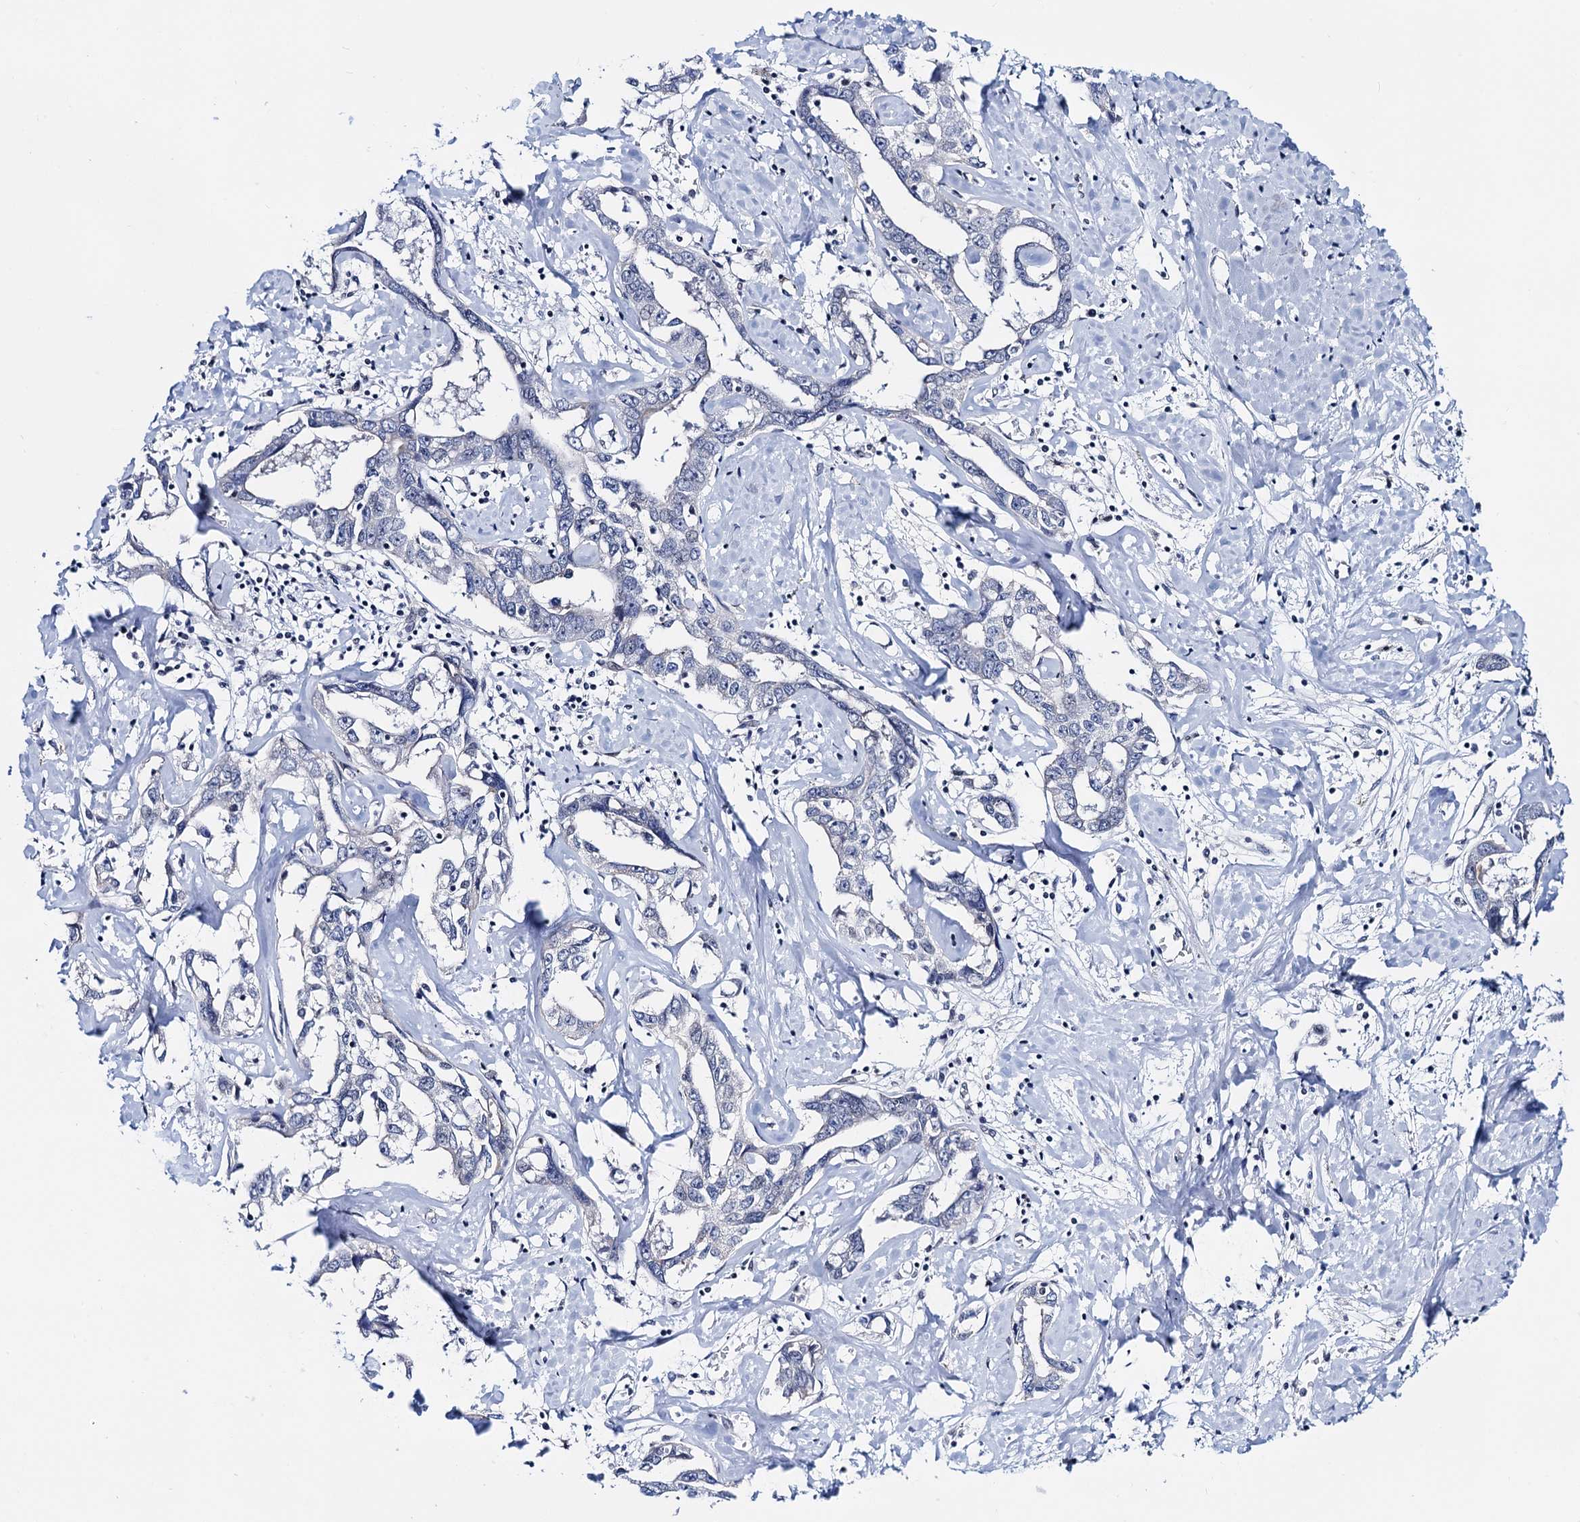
{"staining": {"intensity": "negative", "quantity": "none", "location": "none"}, "tissue": "liver cancer", "cell_type": "Tumor cells", "image_type": "cancer", "snomed": [{"axis": "morphology", "description": "Cholangiocarcinoma"}, {"axis": "topography", "description": "Liver"}], "caption": "DAB immunohistochemical staining of cholangiocarcinoma (liver) demonstrates no significant staining in tumor cells.", "gene": "C16orf87", "patient": {"sex": "male", "age": 59}}